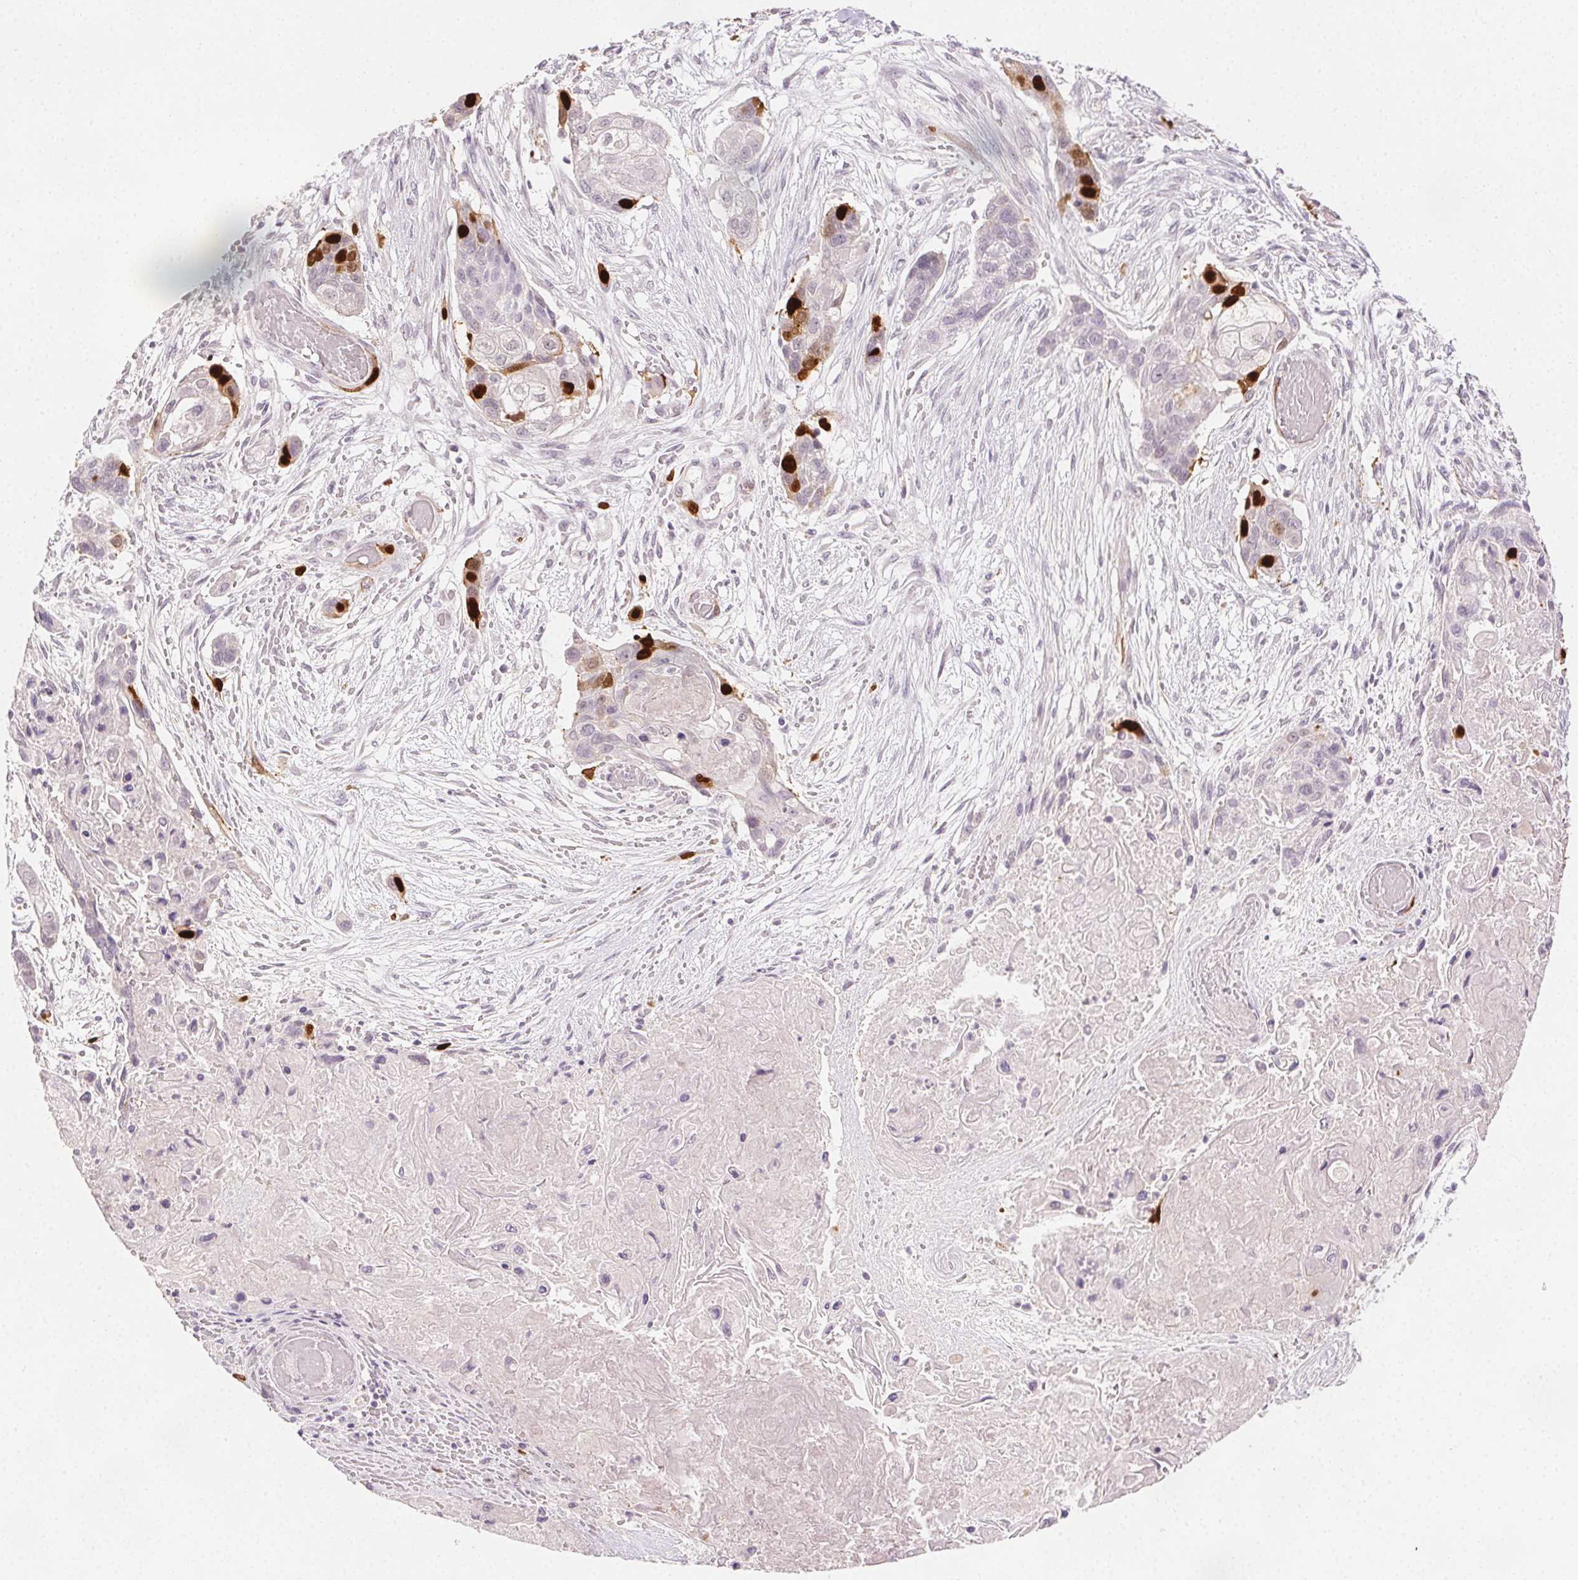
{"staining": {"intensity": "strong", "quantity": "<25%", "location": "nuclear"}, "tissue": "lung cancer", "cell_type": "Tumor cells", "image_type": "cancer", "snomed": [{"axis": "morphology", "description": "Squamous cell carcinoma, NOS"}, {"axis": "topography", "description": "Lung"}], "caption": "Immunohistochemical staining of lung cancer (squamous cell carcinoma) shows medium levels of strong nuclear protein staining in about <25% of tumor cells.", "gene": "ANLN", "patient": {"sex": "male", "age": 69}}